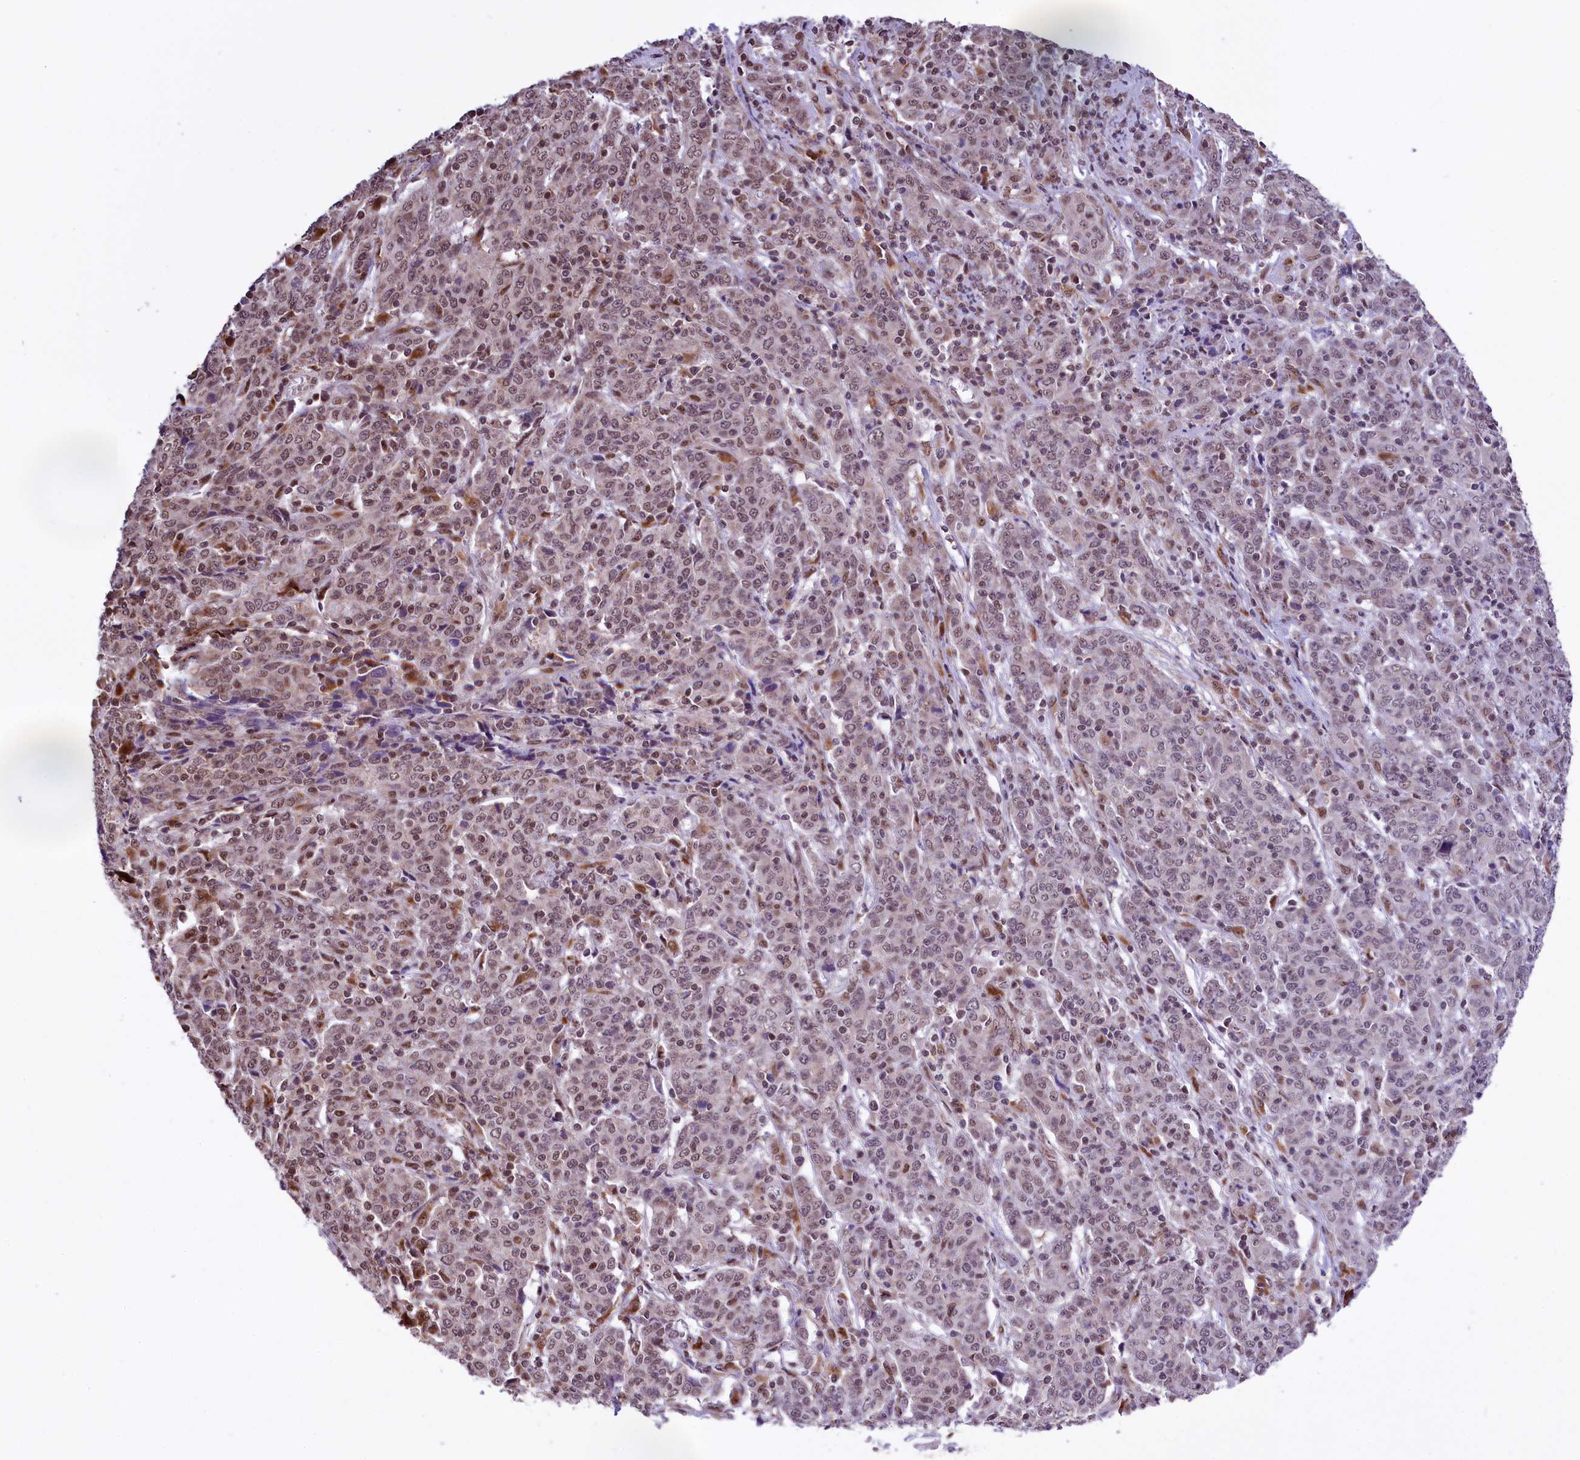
{"staining": {"intensity": "weak", "quantity": "25%-75%", "location": "nuclear"}, "tissue": "cervical cancer", "cell_type": "Tumor cells", "image_type": "cancer", "snomed": [{"axis": "morphology", "description": "Squamous cell carcinoma, NOS"}, {"axis": "topography", "description": "Cervix"}], "caption": "Immunohistochemical staining of cervical cancer (squamous cell carcinoma) exhibits low levels of weak nuclear staining in approximately 25%-75% of tumor cells.", "gene": "MRPL54", "patient": {"sex": "female", "age": 67}}